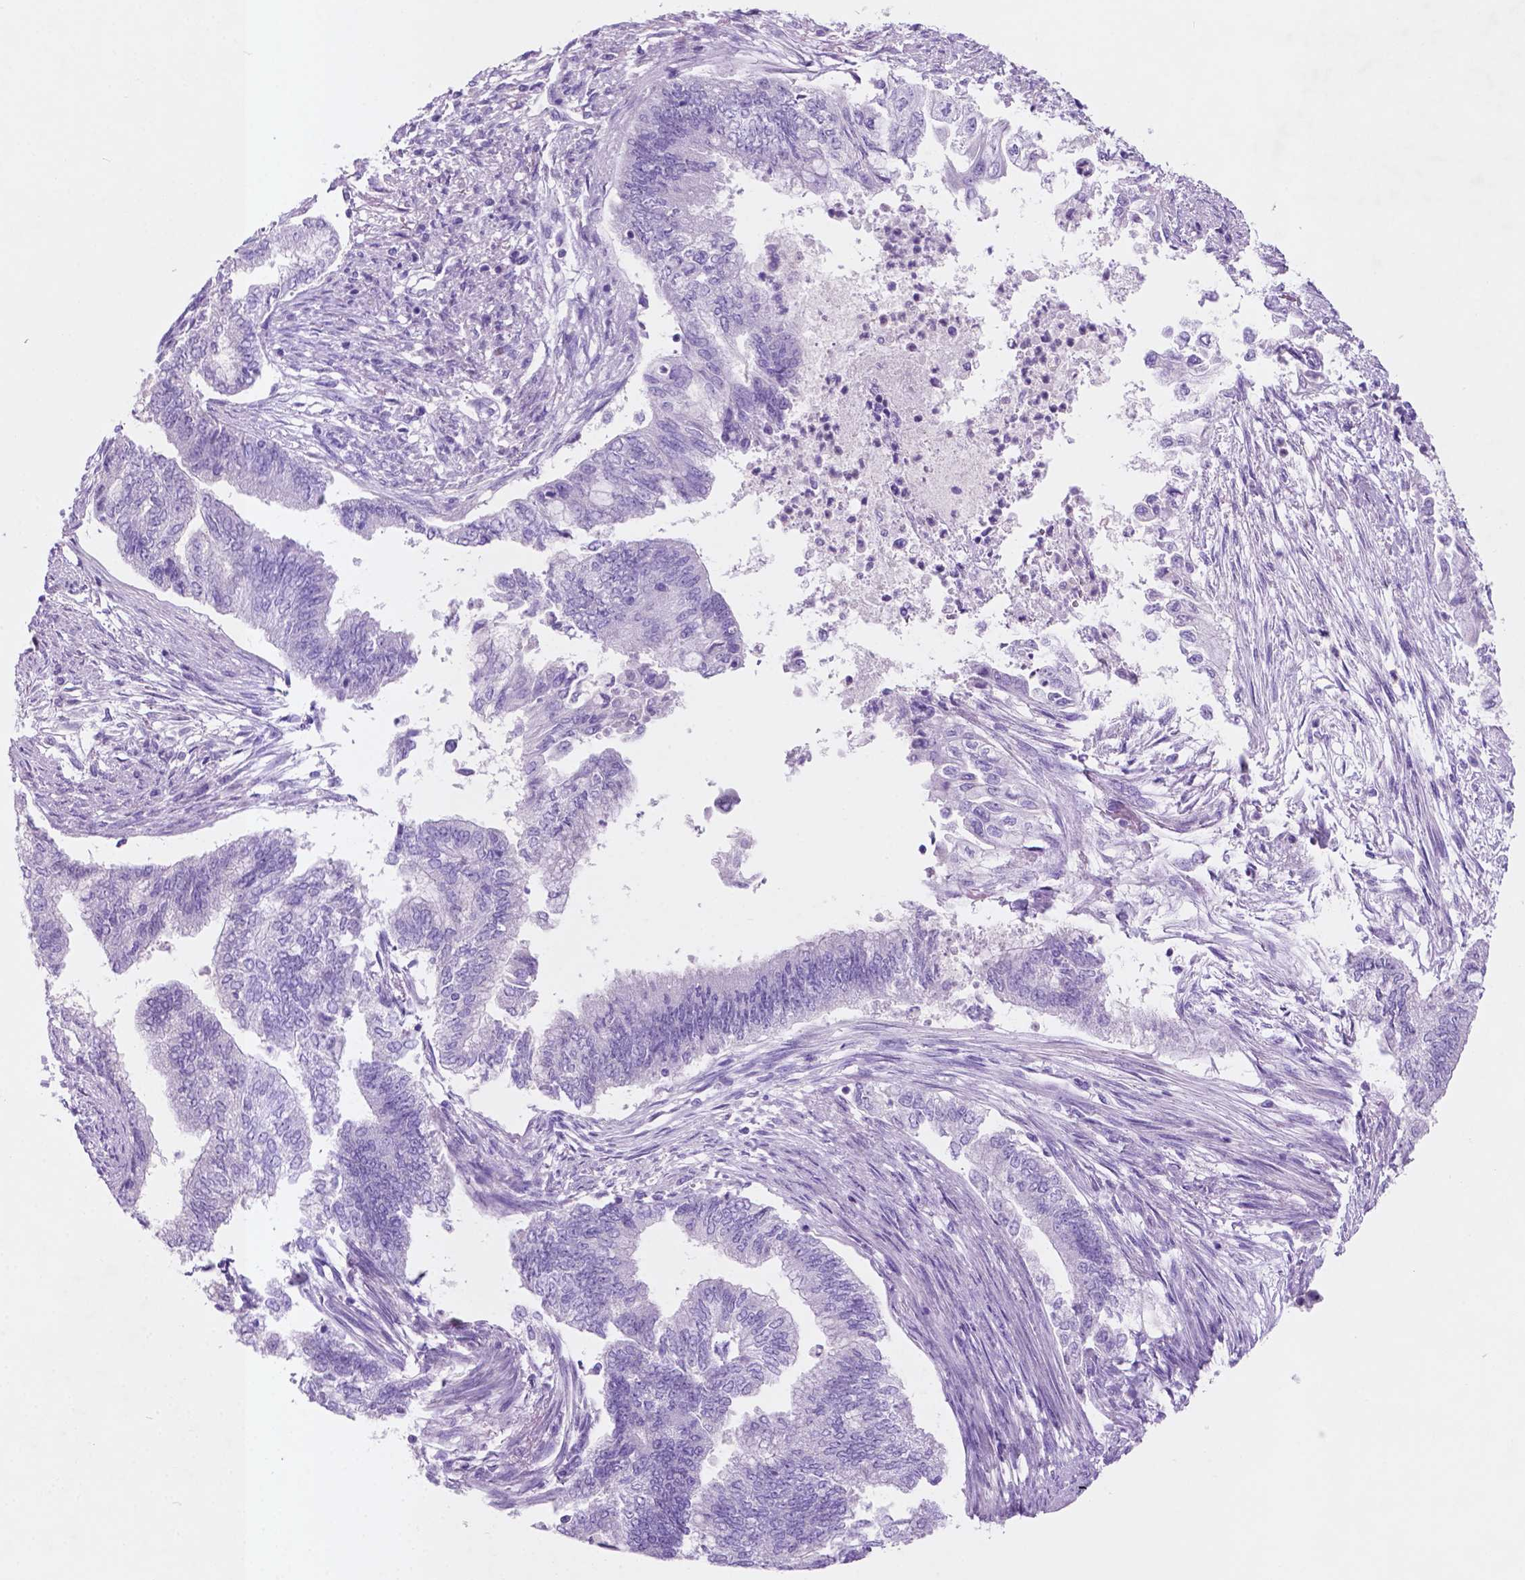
{"staining": {"intensity": "negative", "quantity": "none", "location": "none"}, "tissue": "endometrial cancer", "cell_type": "Tumor cells", "image_type": "cancer", "snomed": [{"axis": "morphology", "description": "Adenocarcinoma, NOS"}, {"axis": "topography", "description": "Endometrium"}], "caption": "This photomicrograph is of endometrial cancer stained with immunohistochemistry (IHC) to label a protein in brown with the nuclei are counter-stained blue. There is no positivity in tumor cells.", "gene": "POU4F1", "patient": {"sex": "female", "age": 65}}